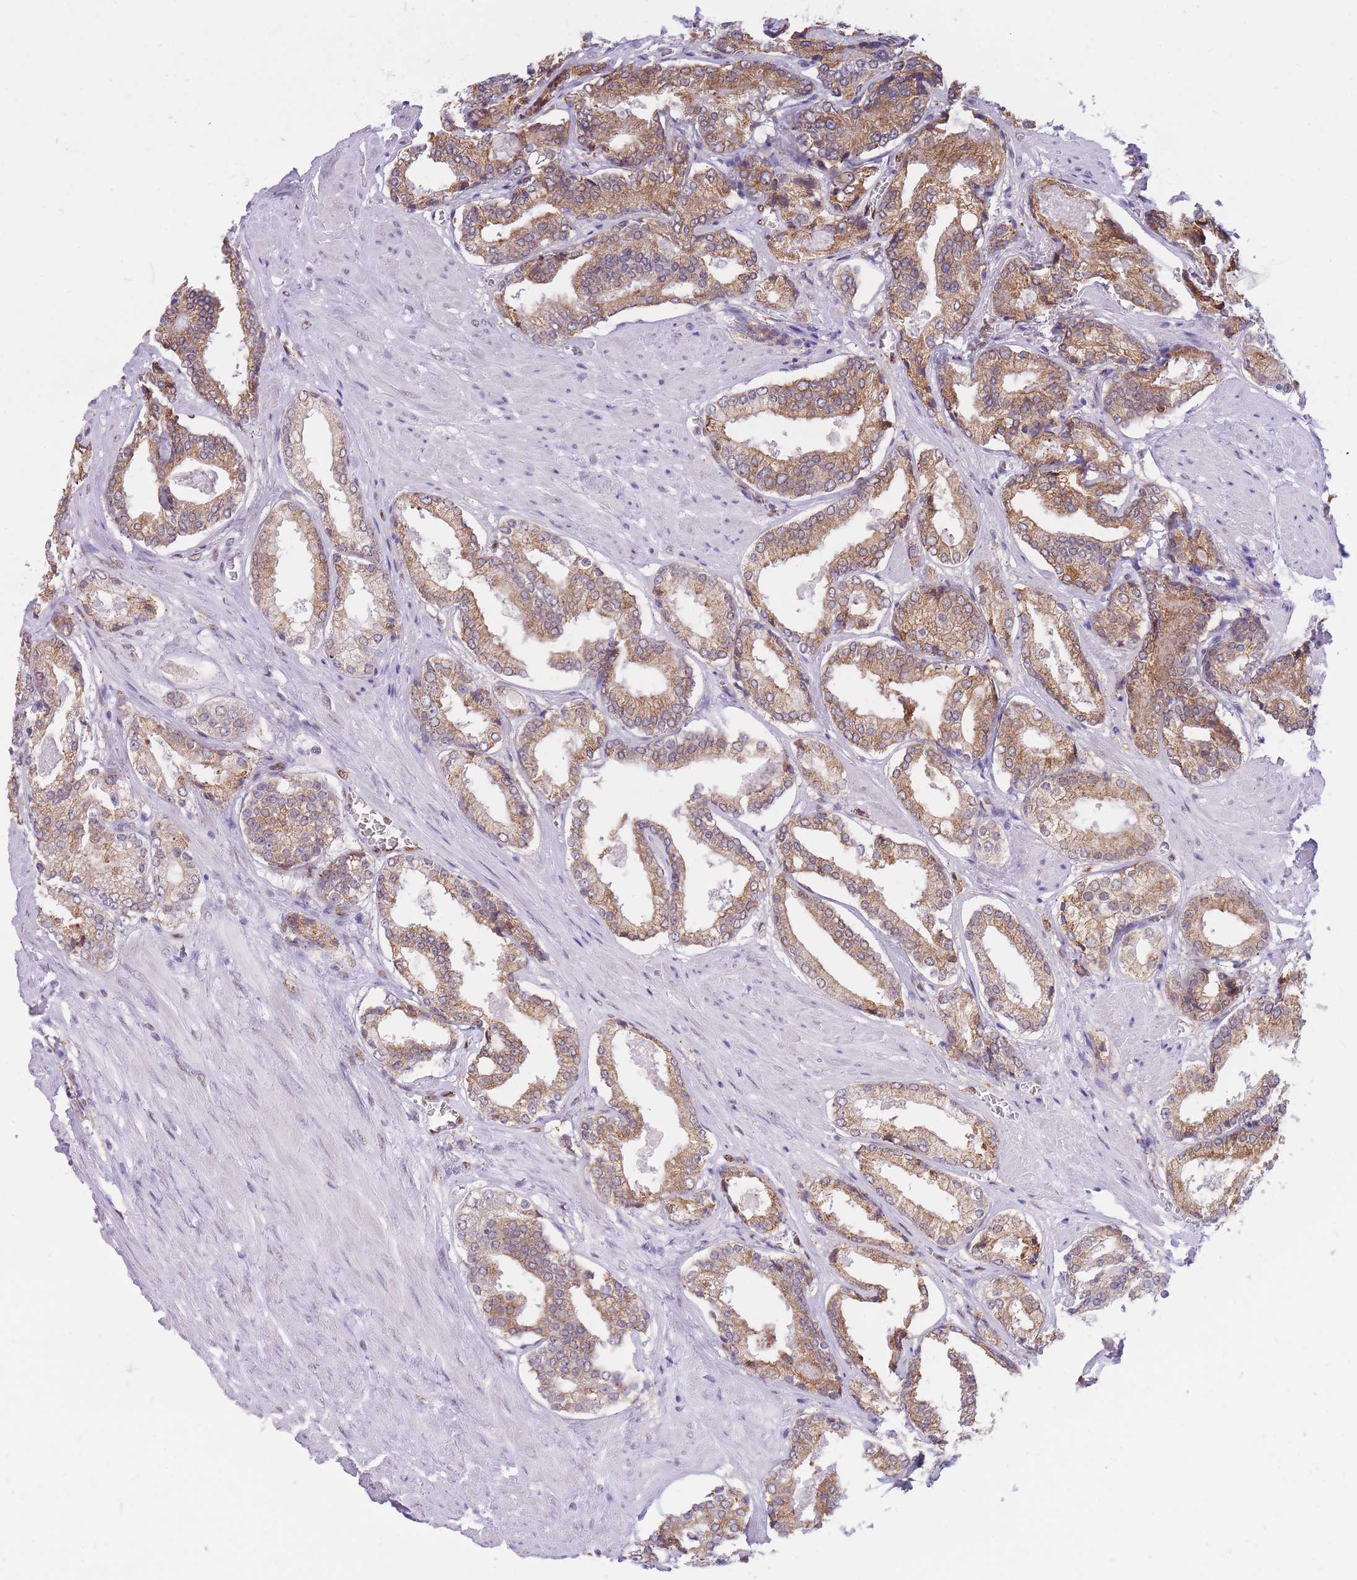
{"staining": {"intensity": "moderate", "quantity": ">75%", "location": "cytoplasmic/membranous"}, "tissue": "prostate cancer", "cell_type": "Tumor cells", "image_type": "cancer", "snomed": [{"axis": "morphology", "description": "Adenocarcinoma, Low grade"}, {"axis": "topography", "description": "Prostate"}], "caption": "Human adenocarcinoma (low-grade) (prostate) stained with a brown dye exhibits moderate cytoplasmic/membranous positive expression in approximately >75% of tumor cells.", "gene": "FAM153A", "patient": {"sex": "male", "age": 54}}